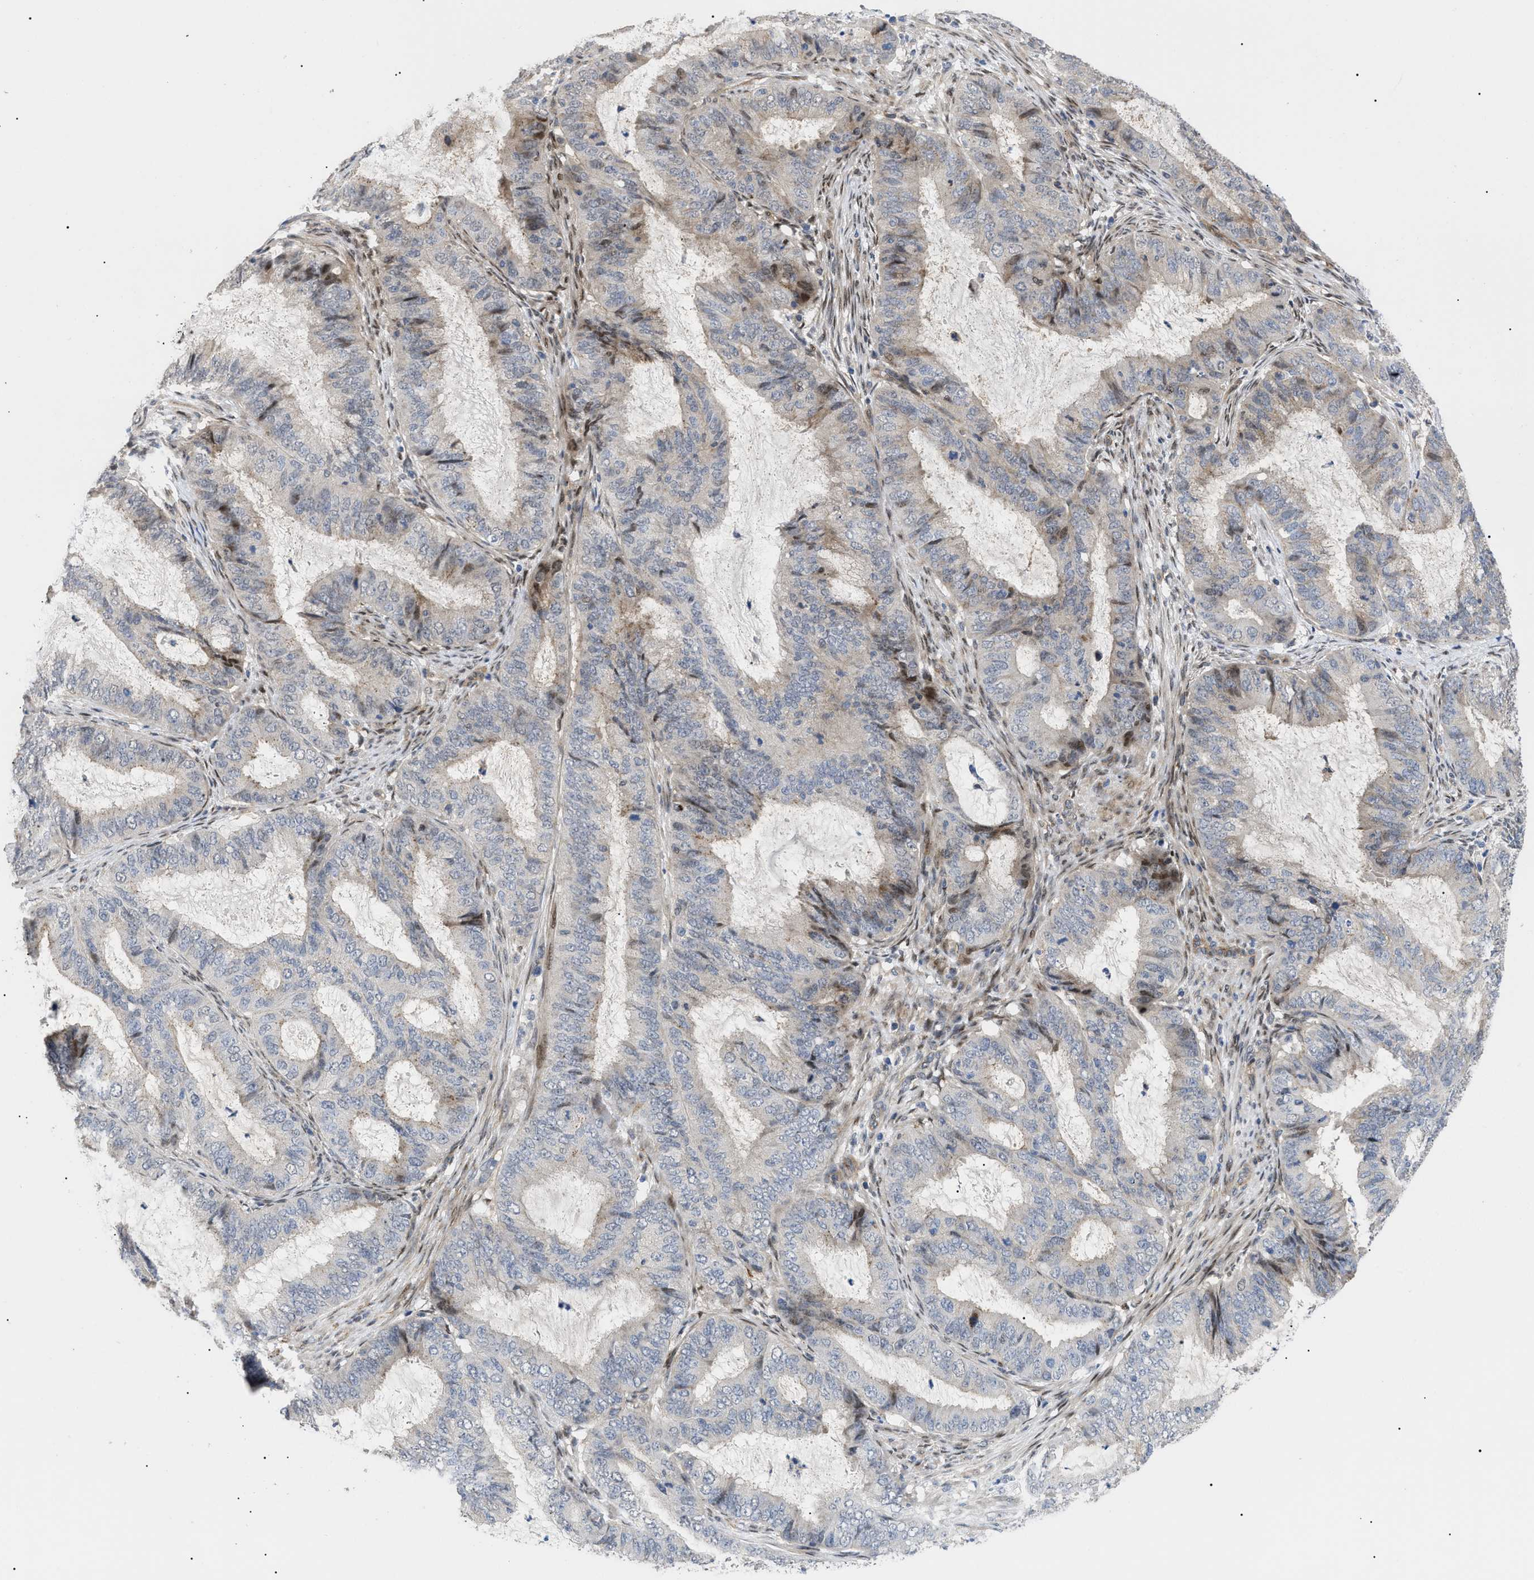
{"staining": {"intensity": "weak", "quantity": "<25%", "location": "cytoplasmic/membranous,nuclear"}, "tissue": "endometrial cancer", "cell_type": "Tumor cells", "image_type": "cancer", "snomed": [{"axis": "morphology", "description": "Adenocarcinoma, NOS"}, {"axis": "topography", "description": "Endometrium"}], "caption": "Photomicrograph shows no significant protein positivity in tumor cells of adenocarcinoma (endometrial).", "gene": "SFXN5", "patient": {"sex": "female", "age": 70}}